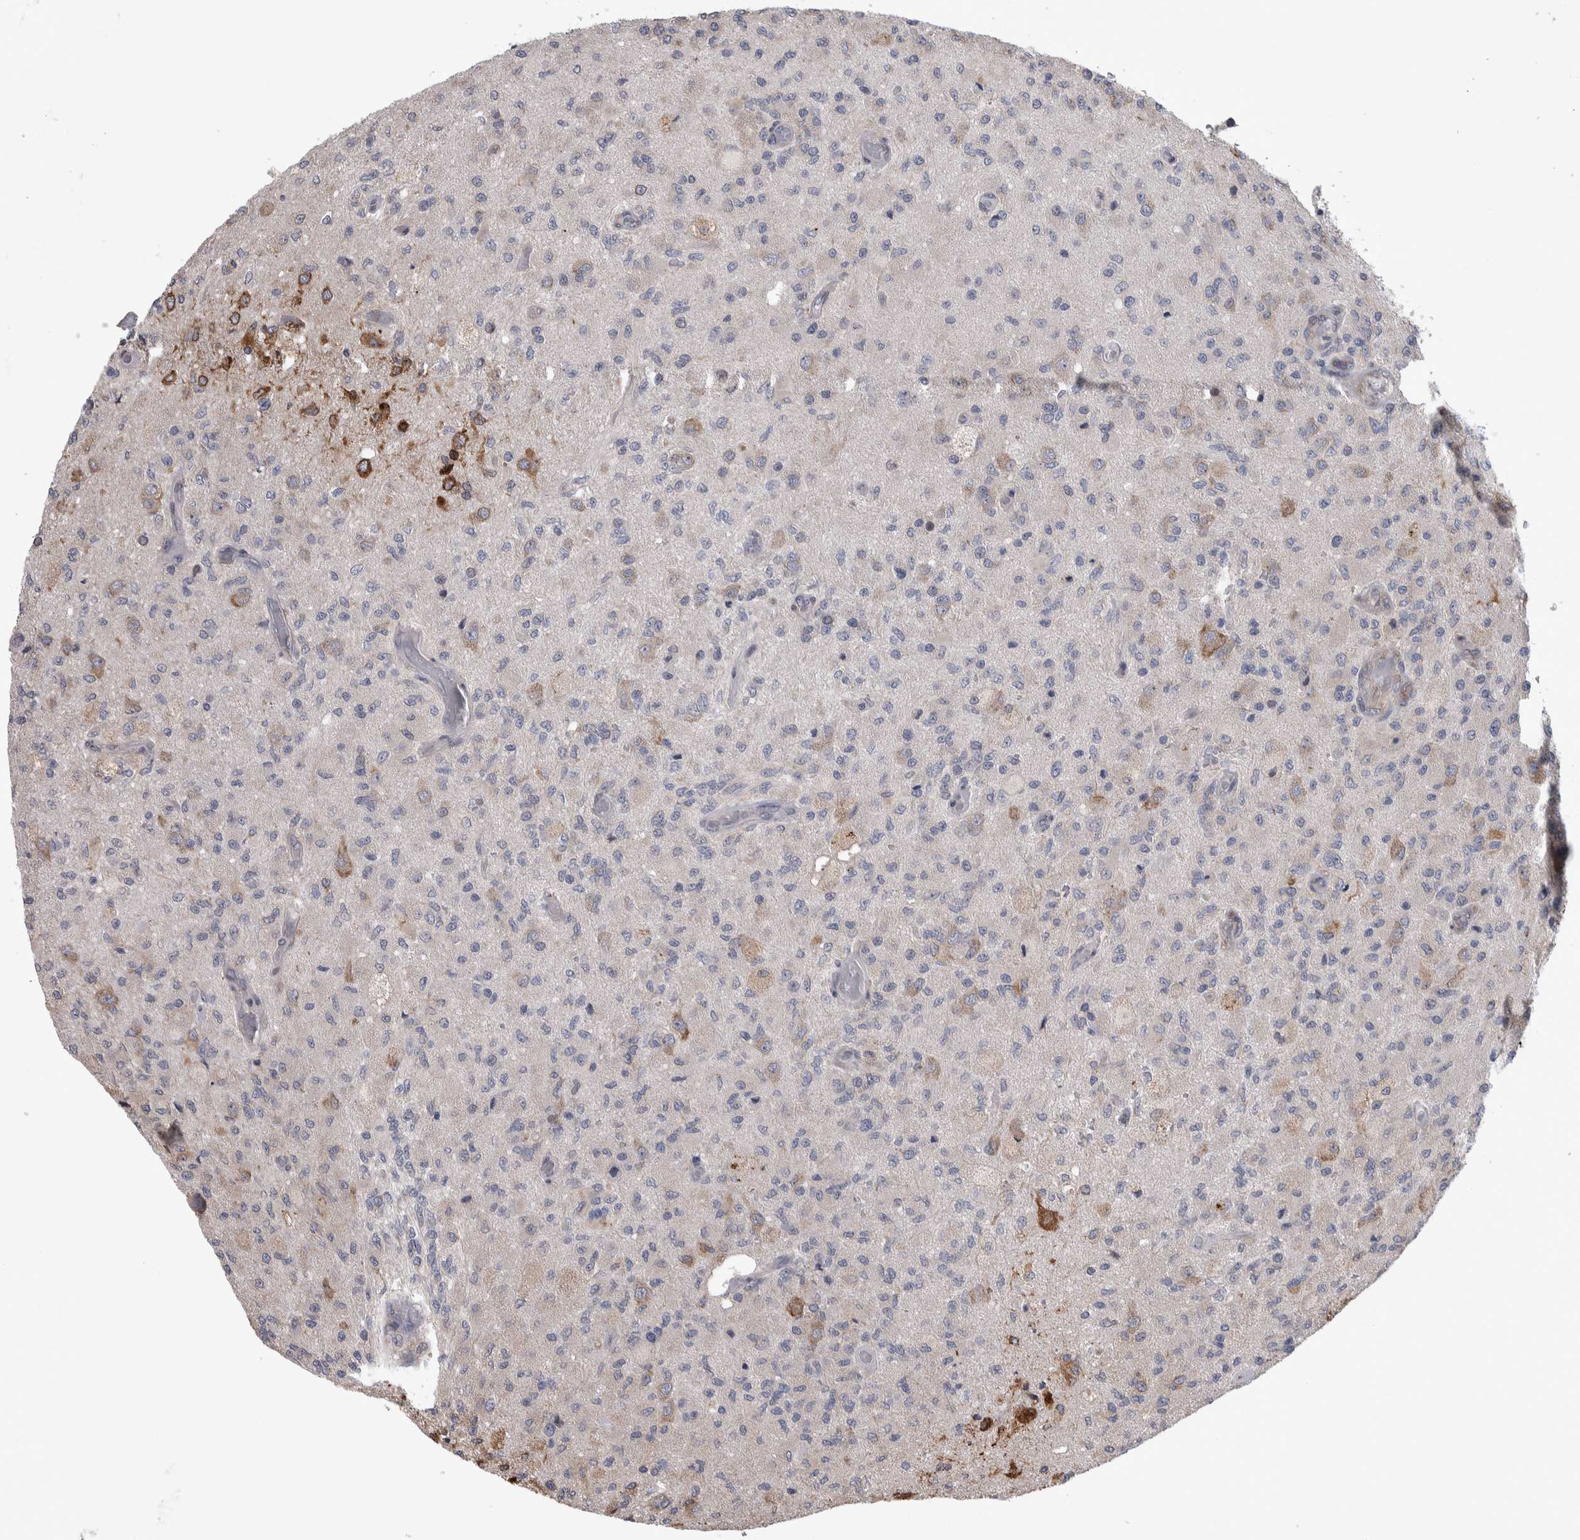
{"staining": {"intensity": "weak", "quantity": "<25%", "location": "cytoplasmic/membranous"}, "tissue": "glioma", "cell_type": "Tumor cells", "image_type": "cancer", "snomed": [{"axis": "morphology", "description": "Normal tissue, NOS"}, {"axis": "morphology", "description": "Glioma, malignant, High grade"}, {"axis": "topography", "description": "Cerebral cortex"}], "caption": "There is no significant staining in tumor cells of malignant high-grade glioma.", "gene": "IBTK", "patient": {"sex": "male", "age": 77}}